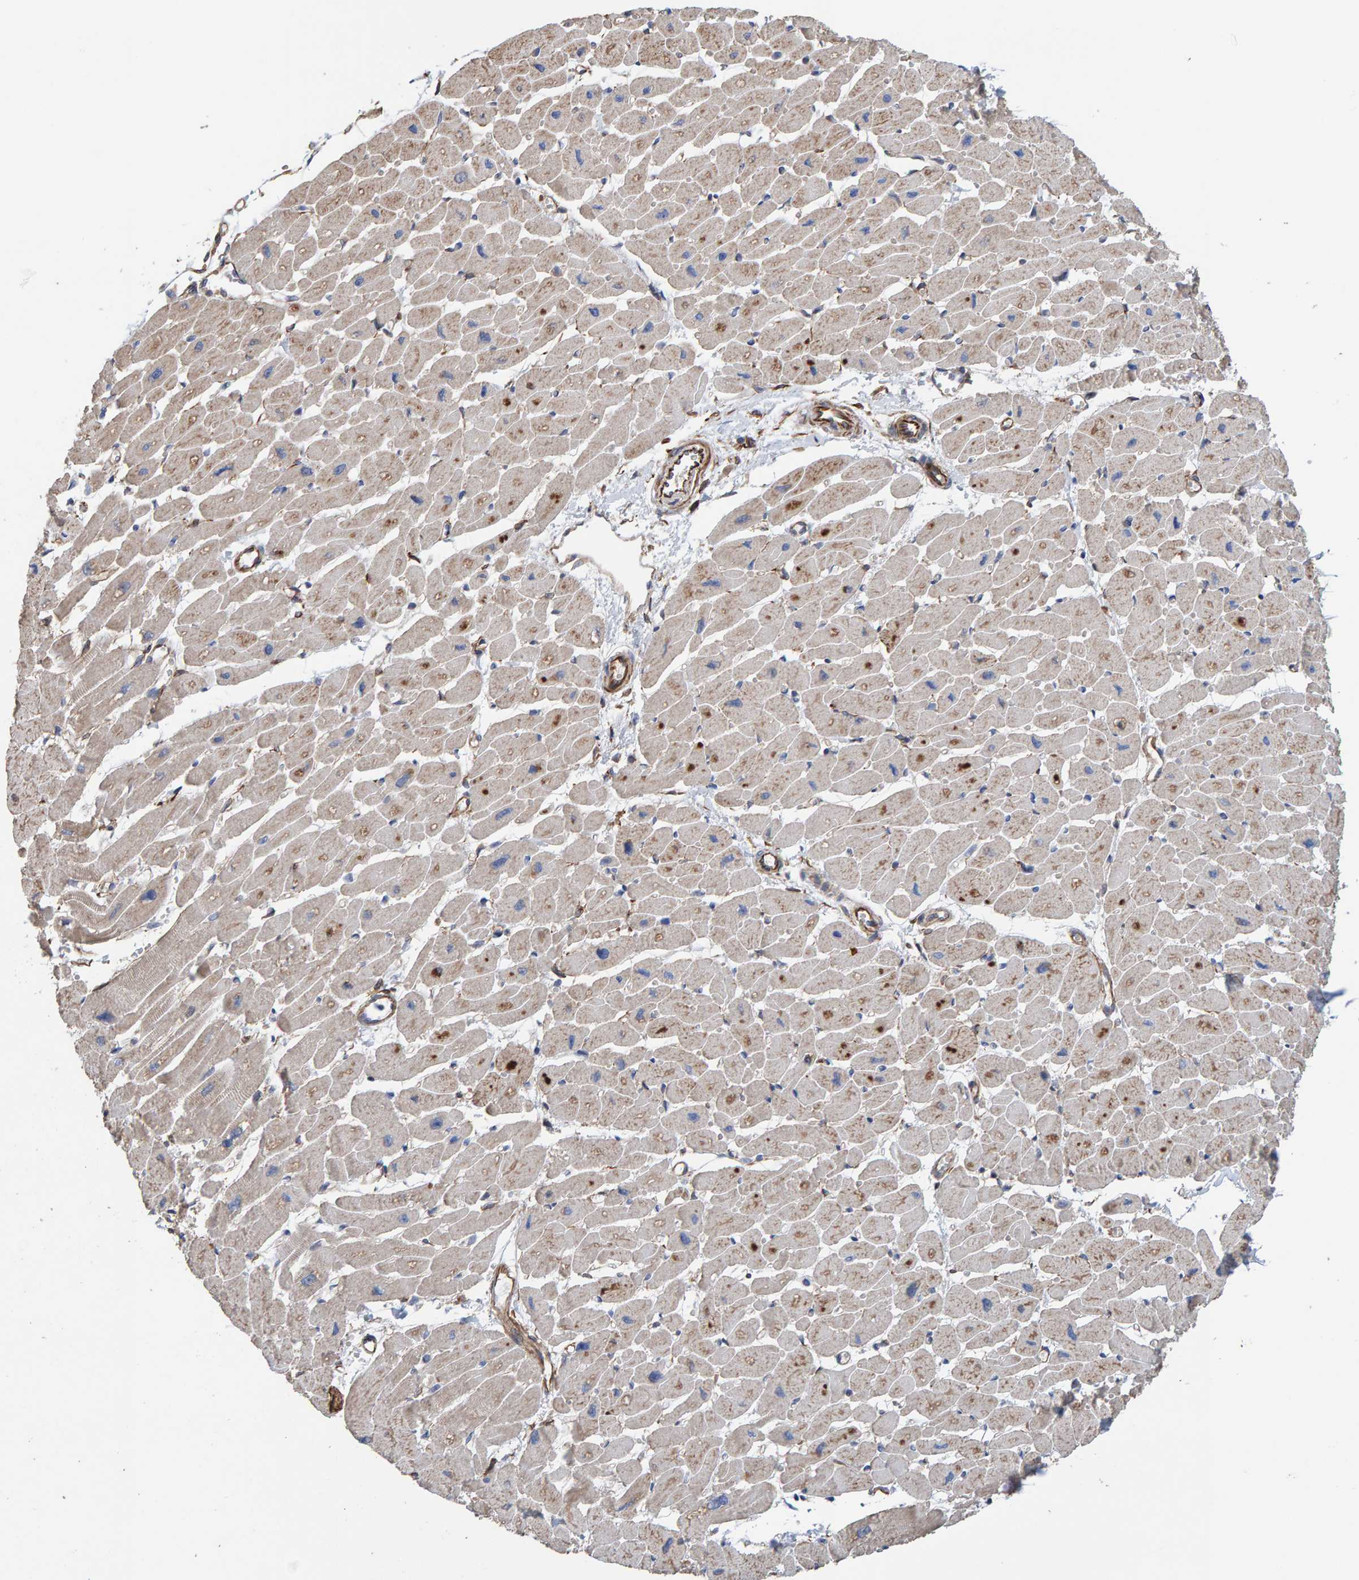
{"staining": {"intensity": "moderate", "quantity": ">75%", "location": "cytoplasmic/membranous"}, "tissue": "heart muscle", "cell_type": "Cardiomyocytes", "image_type": "normal", "snomed": [{"axis": "morphology", "description": "Normal tissue, NOS"}, {"axis": "topography", "description": "Heart"}], "caption": "Moderate cytoplasmic/membranous staining is appreciated in about >75% of cardiomyocytes in benign heart muscle. The staining was performed using DAB, with brown indicating positive protein expression. Nuclei are stained blue with hematoxylin.", "gene": "ZNF347", "patient": {"sex": "female", "age": 54}}